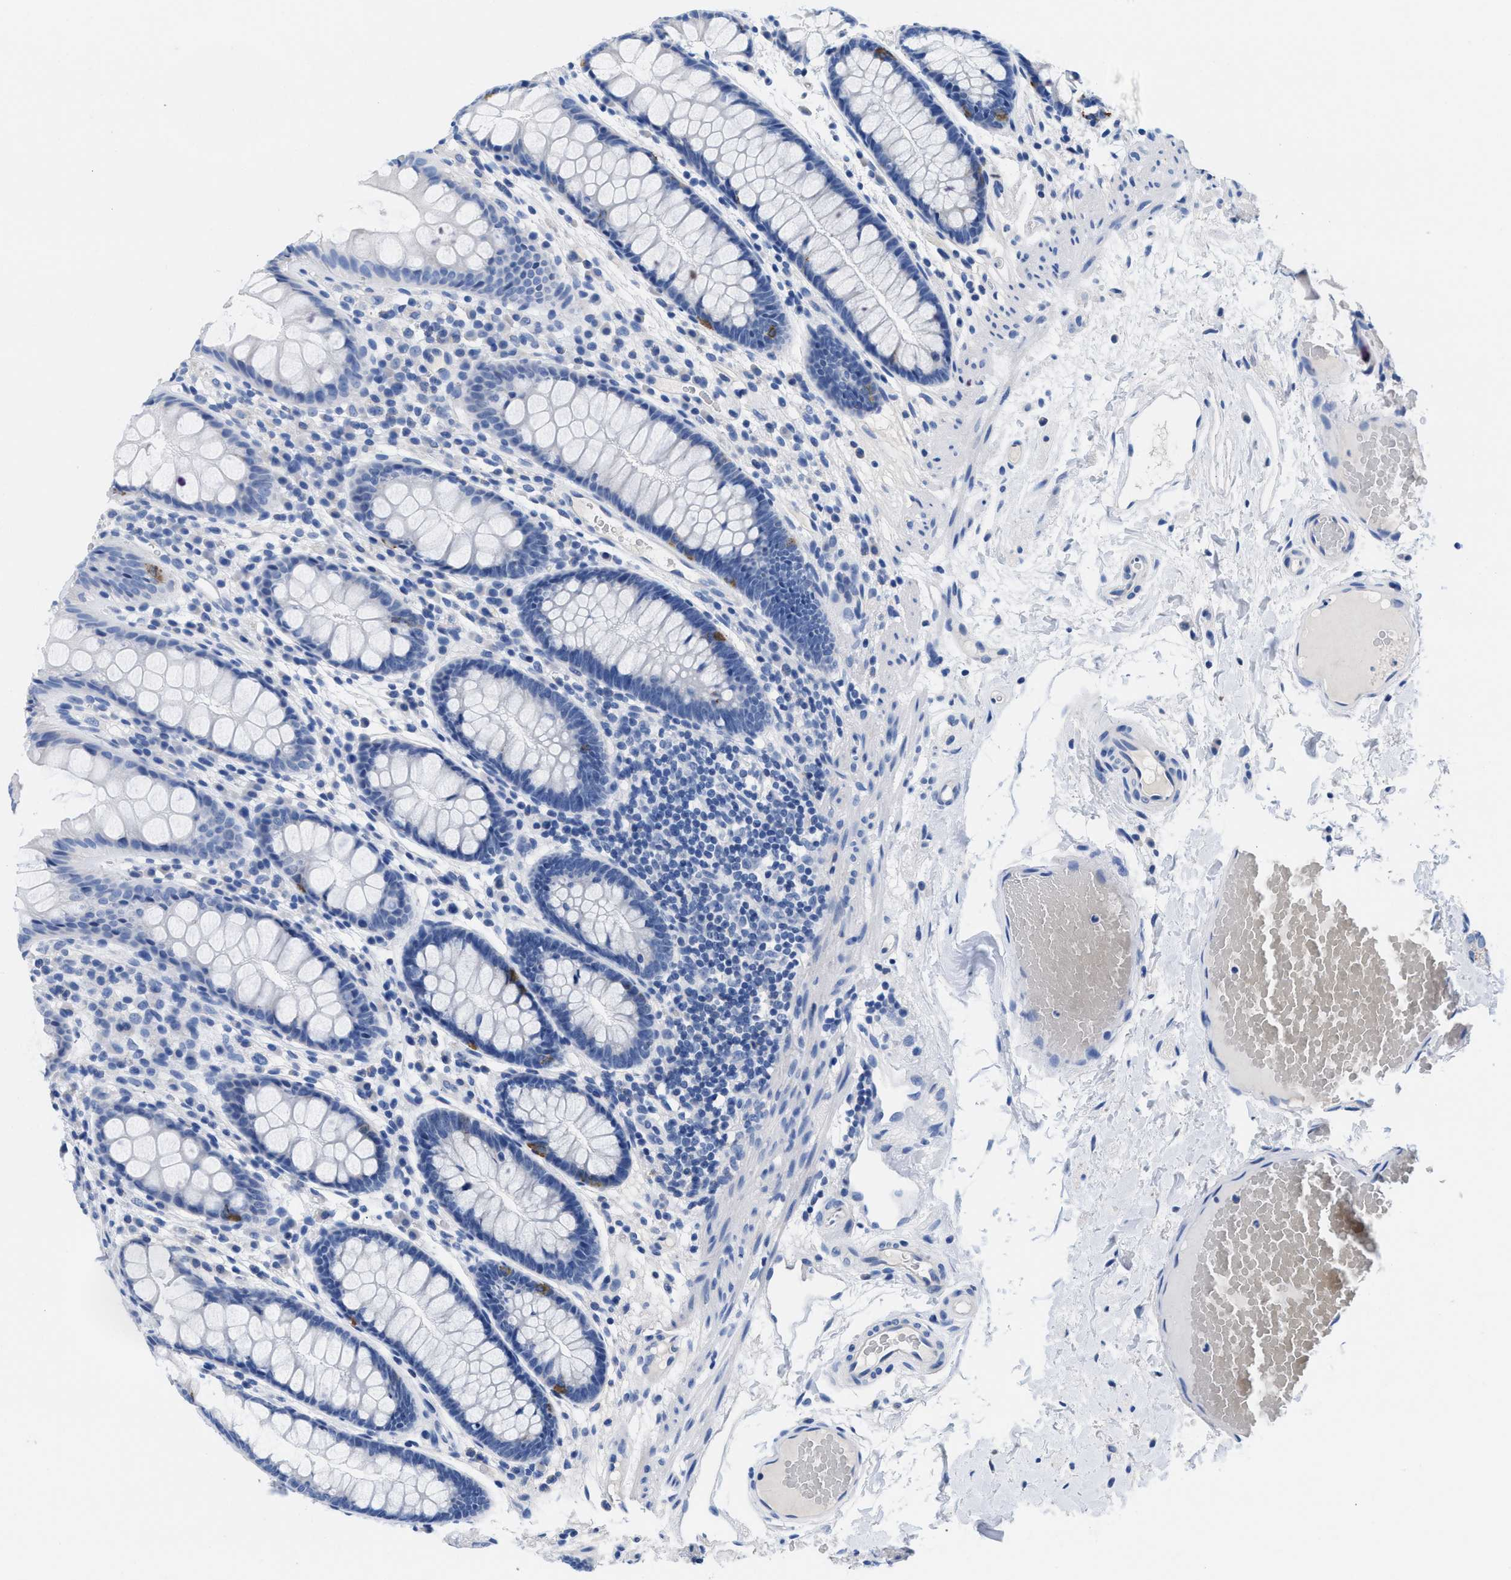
{"staining": {"intensity": "negative", "quantity": "none", "location": "none"}, "tissue": "colon", "cell_type": "Endothelial cells", "image_type": "normal", "snomed": [{"axis": "morphology", "description": "Normal tissue, NOS"}, {"axis": "topography", "description": "Colon"}], "caption": "Immunohistochemistry (IHC) of unremarkable colon exhibits no expression in endothelial cells. Nuclei are stained in blue.", "gene": "SLFN13", "patient": {"sex": "female", "age": 56}}